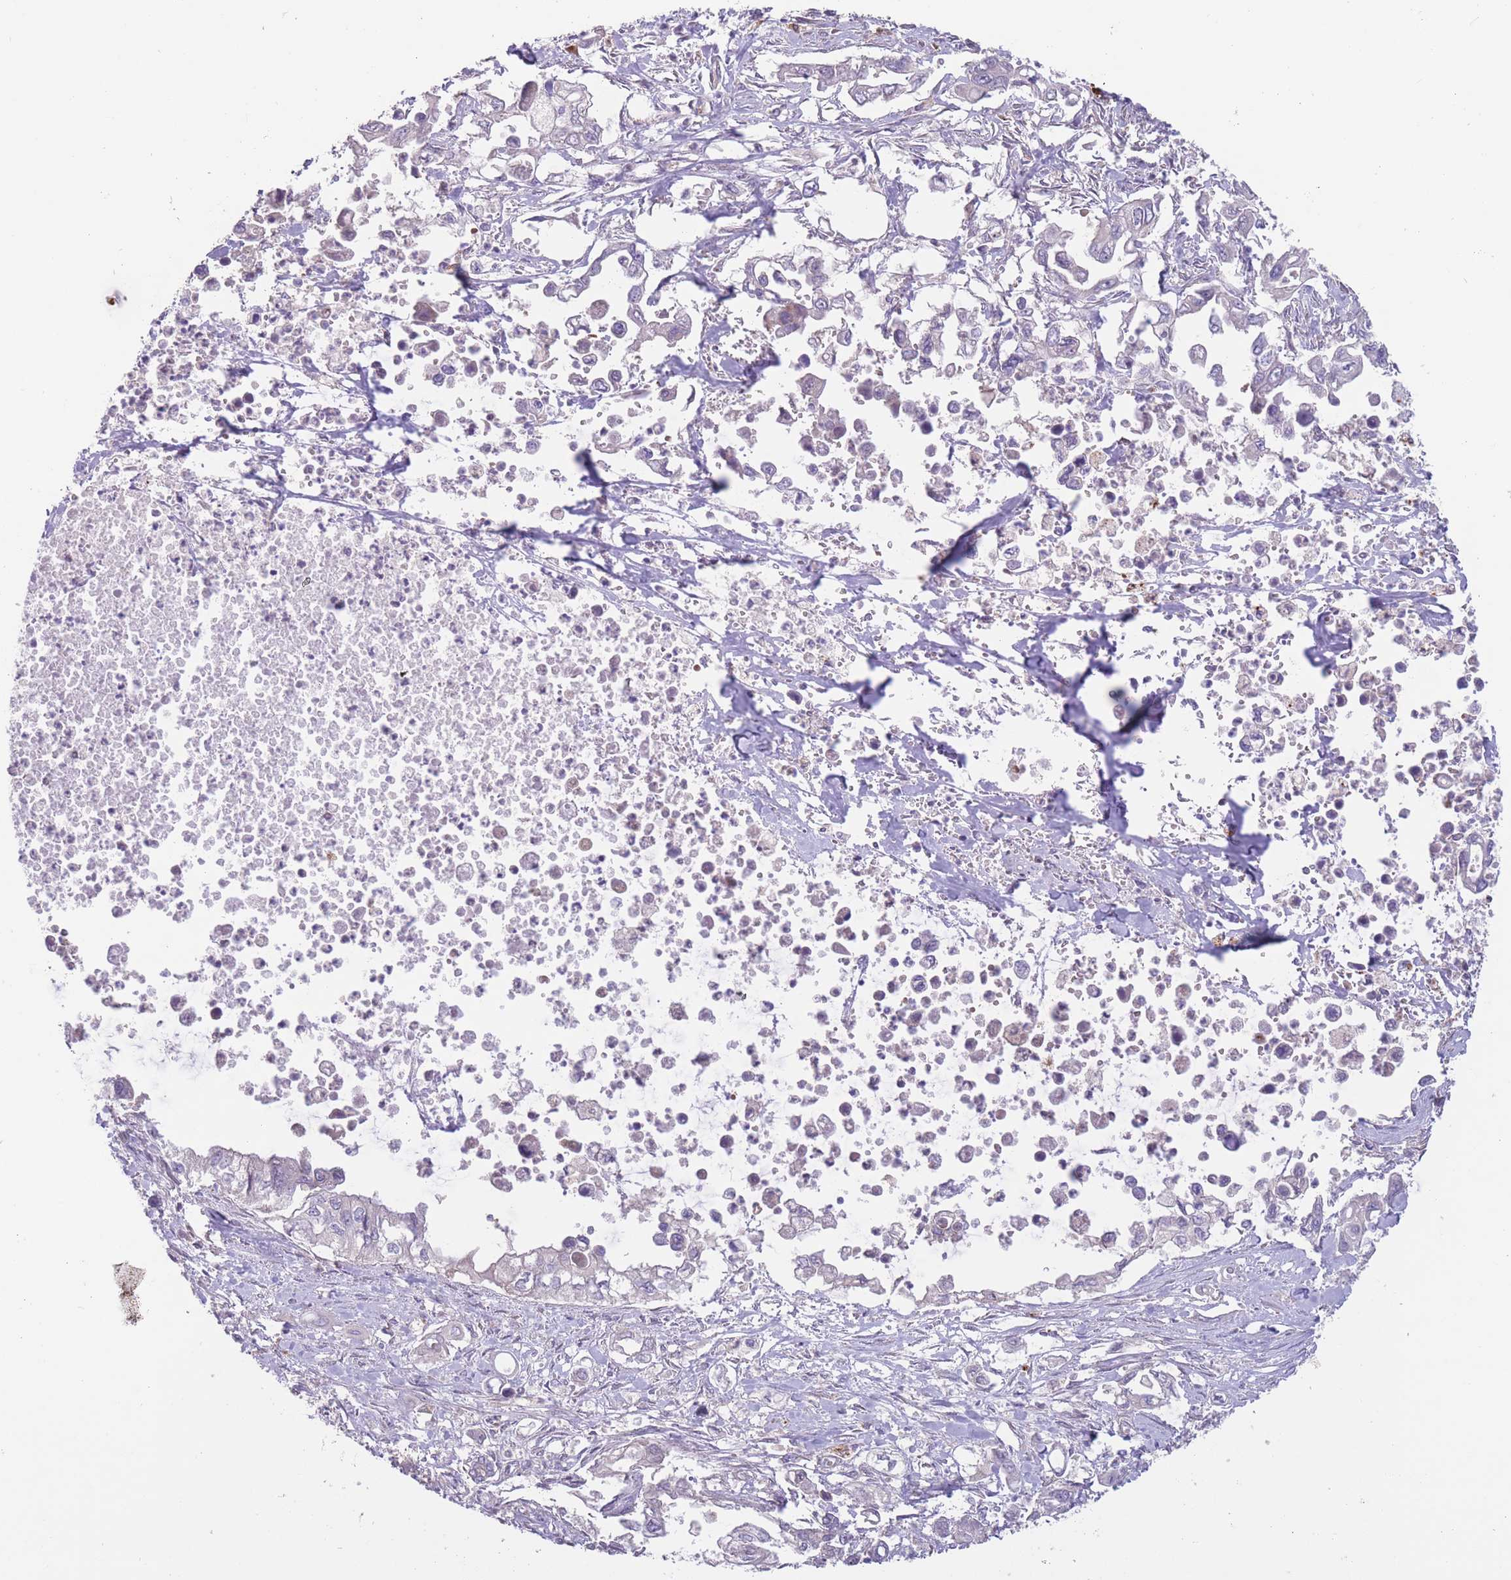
{"staining": {"intensity": "negative", "quantity": "none", "location": "none"}, "tissue": "pancreatic cancer", "cell_type": "Tumor cells", "image_type": "cancer", "snomed": [{"axis": "morphology", "description": "Adenocarcinoma, NOS"}, {"axis": "topography", "description": "Pancreas"}], "caption": "Pancreatic cancer was stained to show a protein in brown. There is no significant expression in tumor cells.", "gene": "ITPKC", "patient": {"sex": "male", "age": 61}}